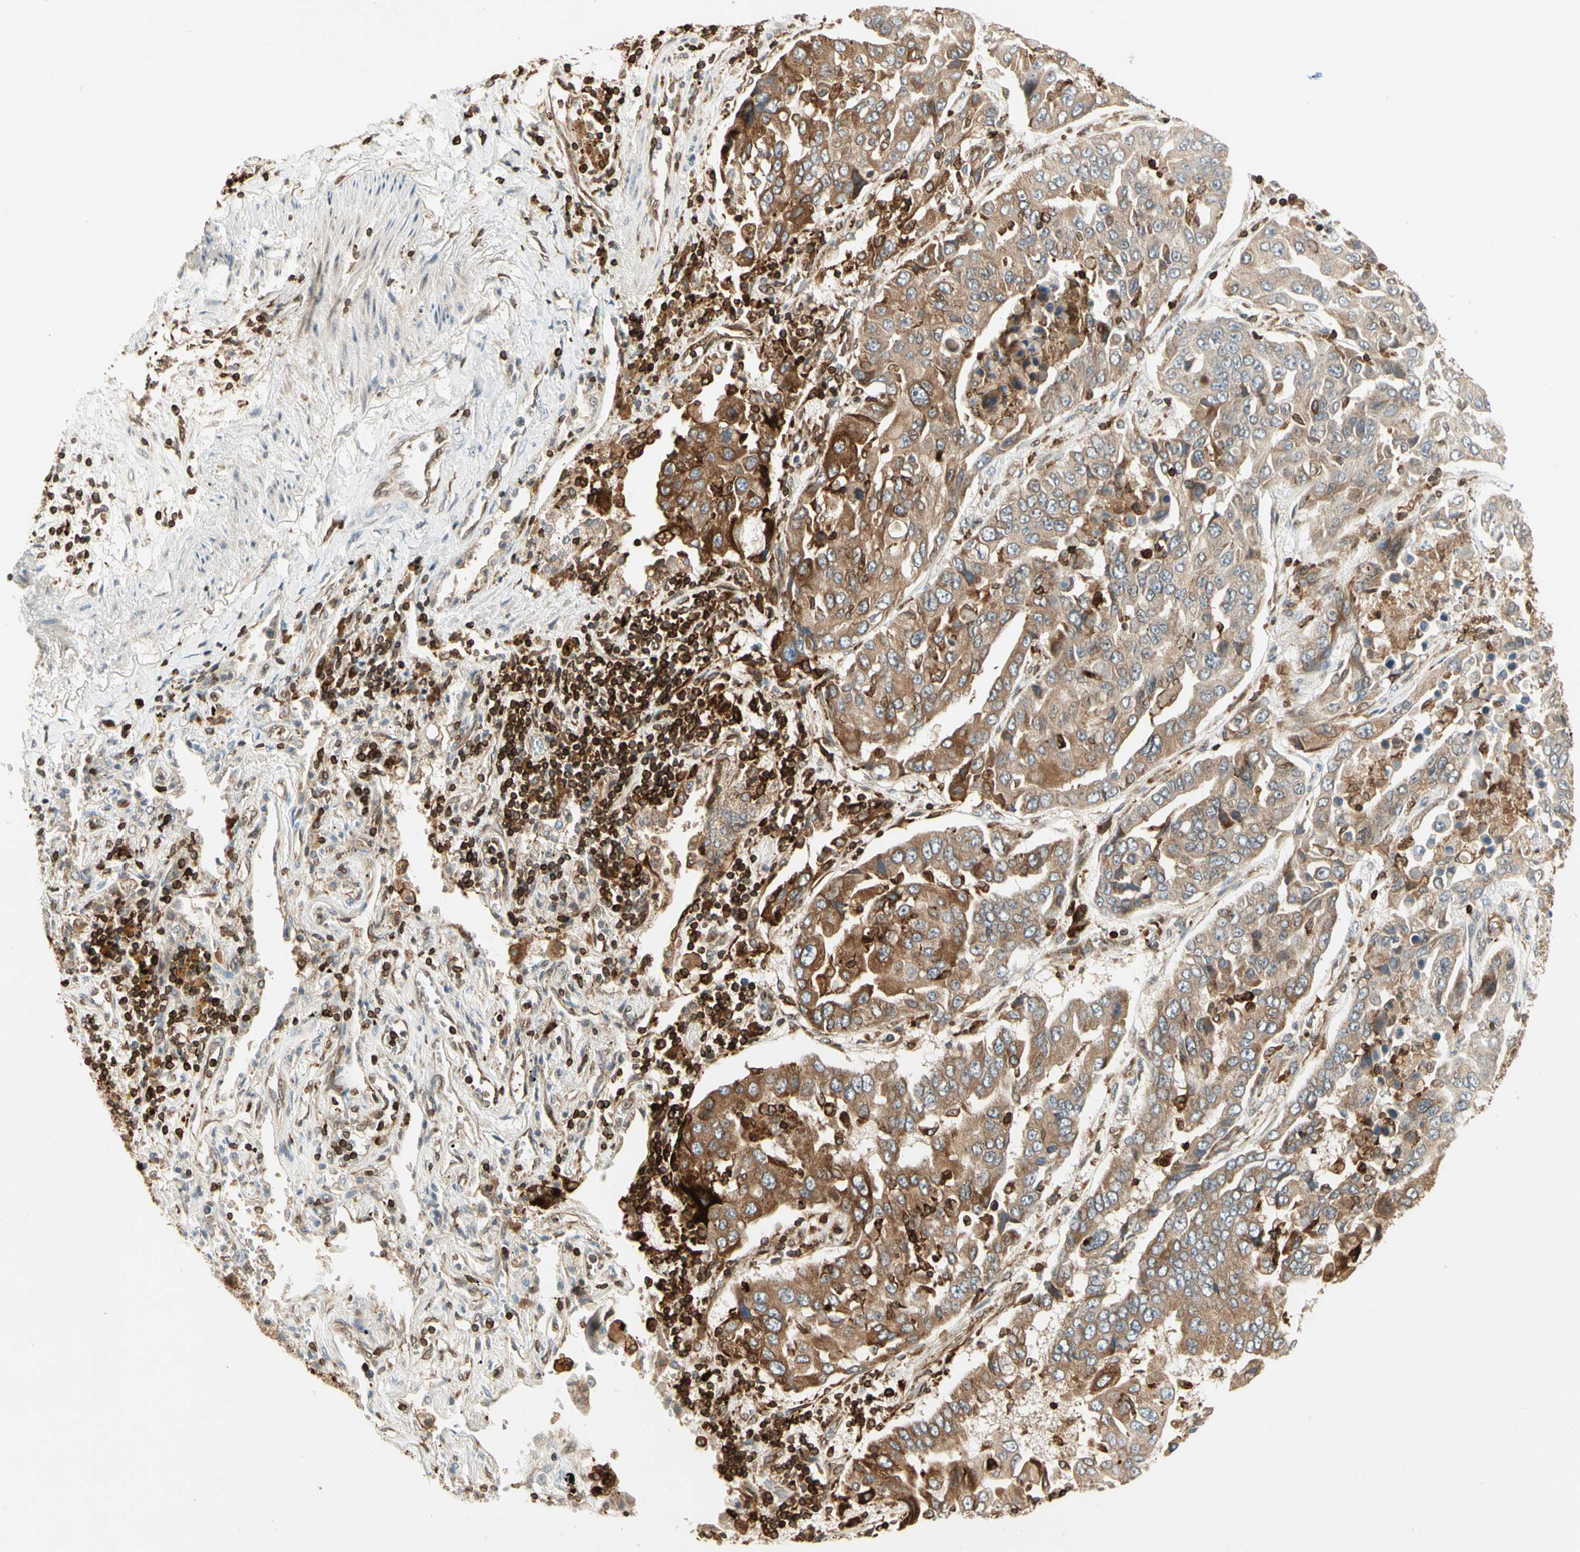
{"staining": {"intensity": "moderate", "quantity": ">75%", "location": "cytoplasmic/membranous"}, "tissue": "lung cancer", "cell_type": "Tumor cells", "image_type": "cancer", "snomed": [{"axis": "morphology", "description": "Adenocarcinoma, NOS"}, {"axis": "topography", "description": "Lung"}], "caption": "Moderate cytoplasmic/membranous staining for a protein is seen in about >75% of tumor cells of lung cancer (adenocarcinoma) using immunohistochemistry.", "gene": "TAPBP", "patient": {"sex": "female", "age": 65}}